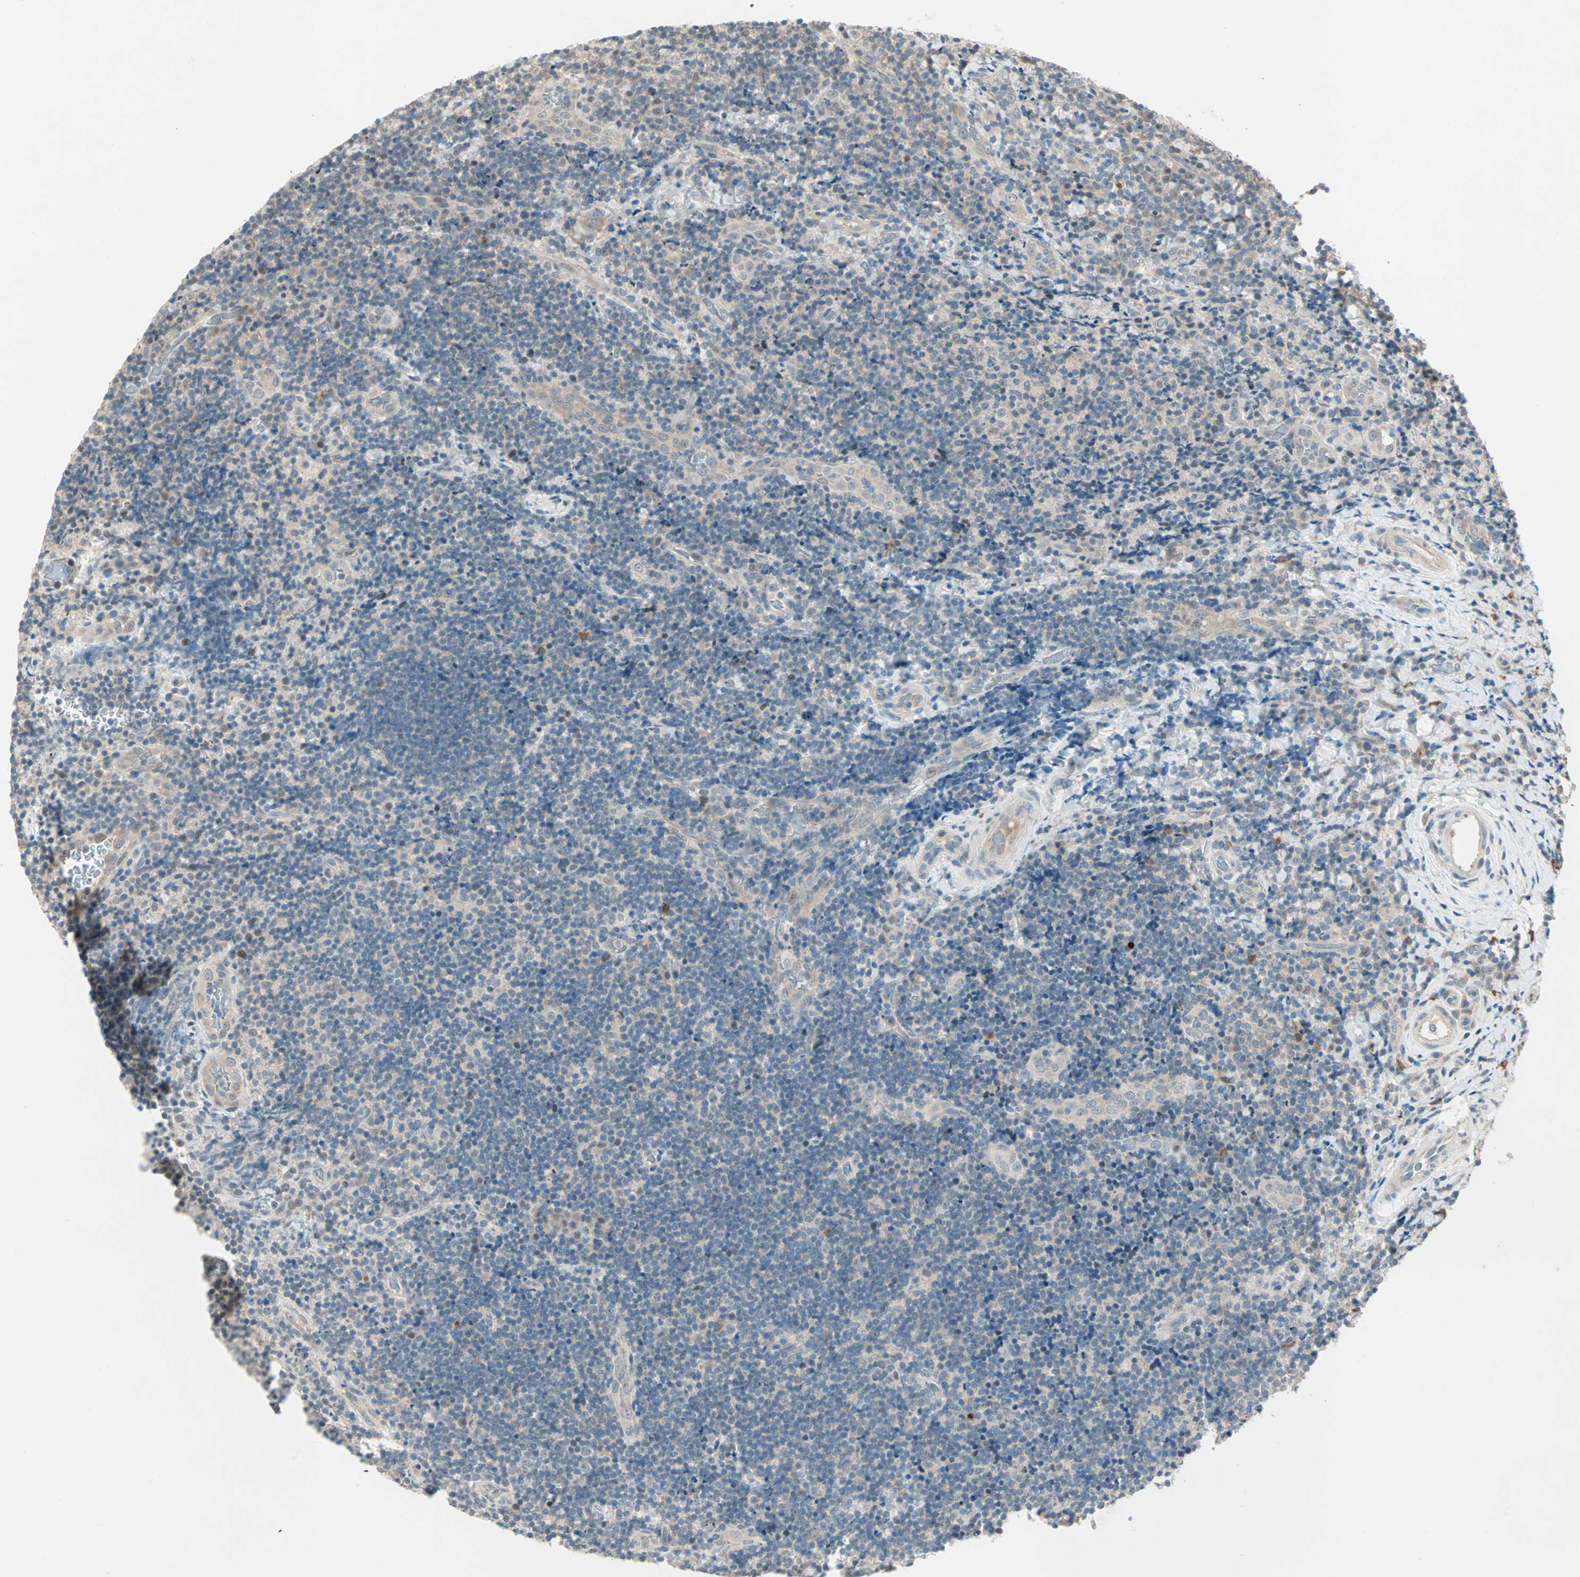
{"staining": {"intensity": "negative", "quantity": "none", "location": "none"}, "tissue": "lymphoma", "cell_type": "Tumor cells", "image_type": "cancer", "snomed": [{"axis": "morphology", "description": "Malignant lymphoma, non-Hodgkin's type, High grade"}, {"axis": "topography", "description": "Tonsil"}], "caption": "High power microscopy histopathology image of an IHC micrograph of high-grade malignant lymphoma, non-Hodgkin's type, revealing no significant positivity in tumor cells.", "gene": "RTL6", "patient": {"sex": "female", "age": 36}}